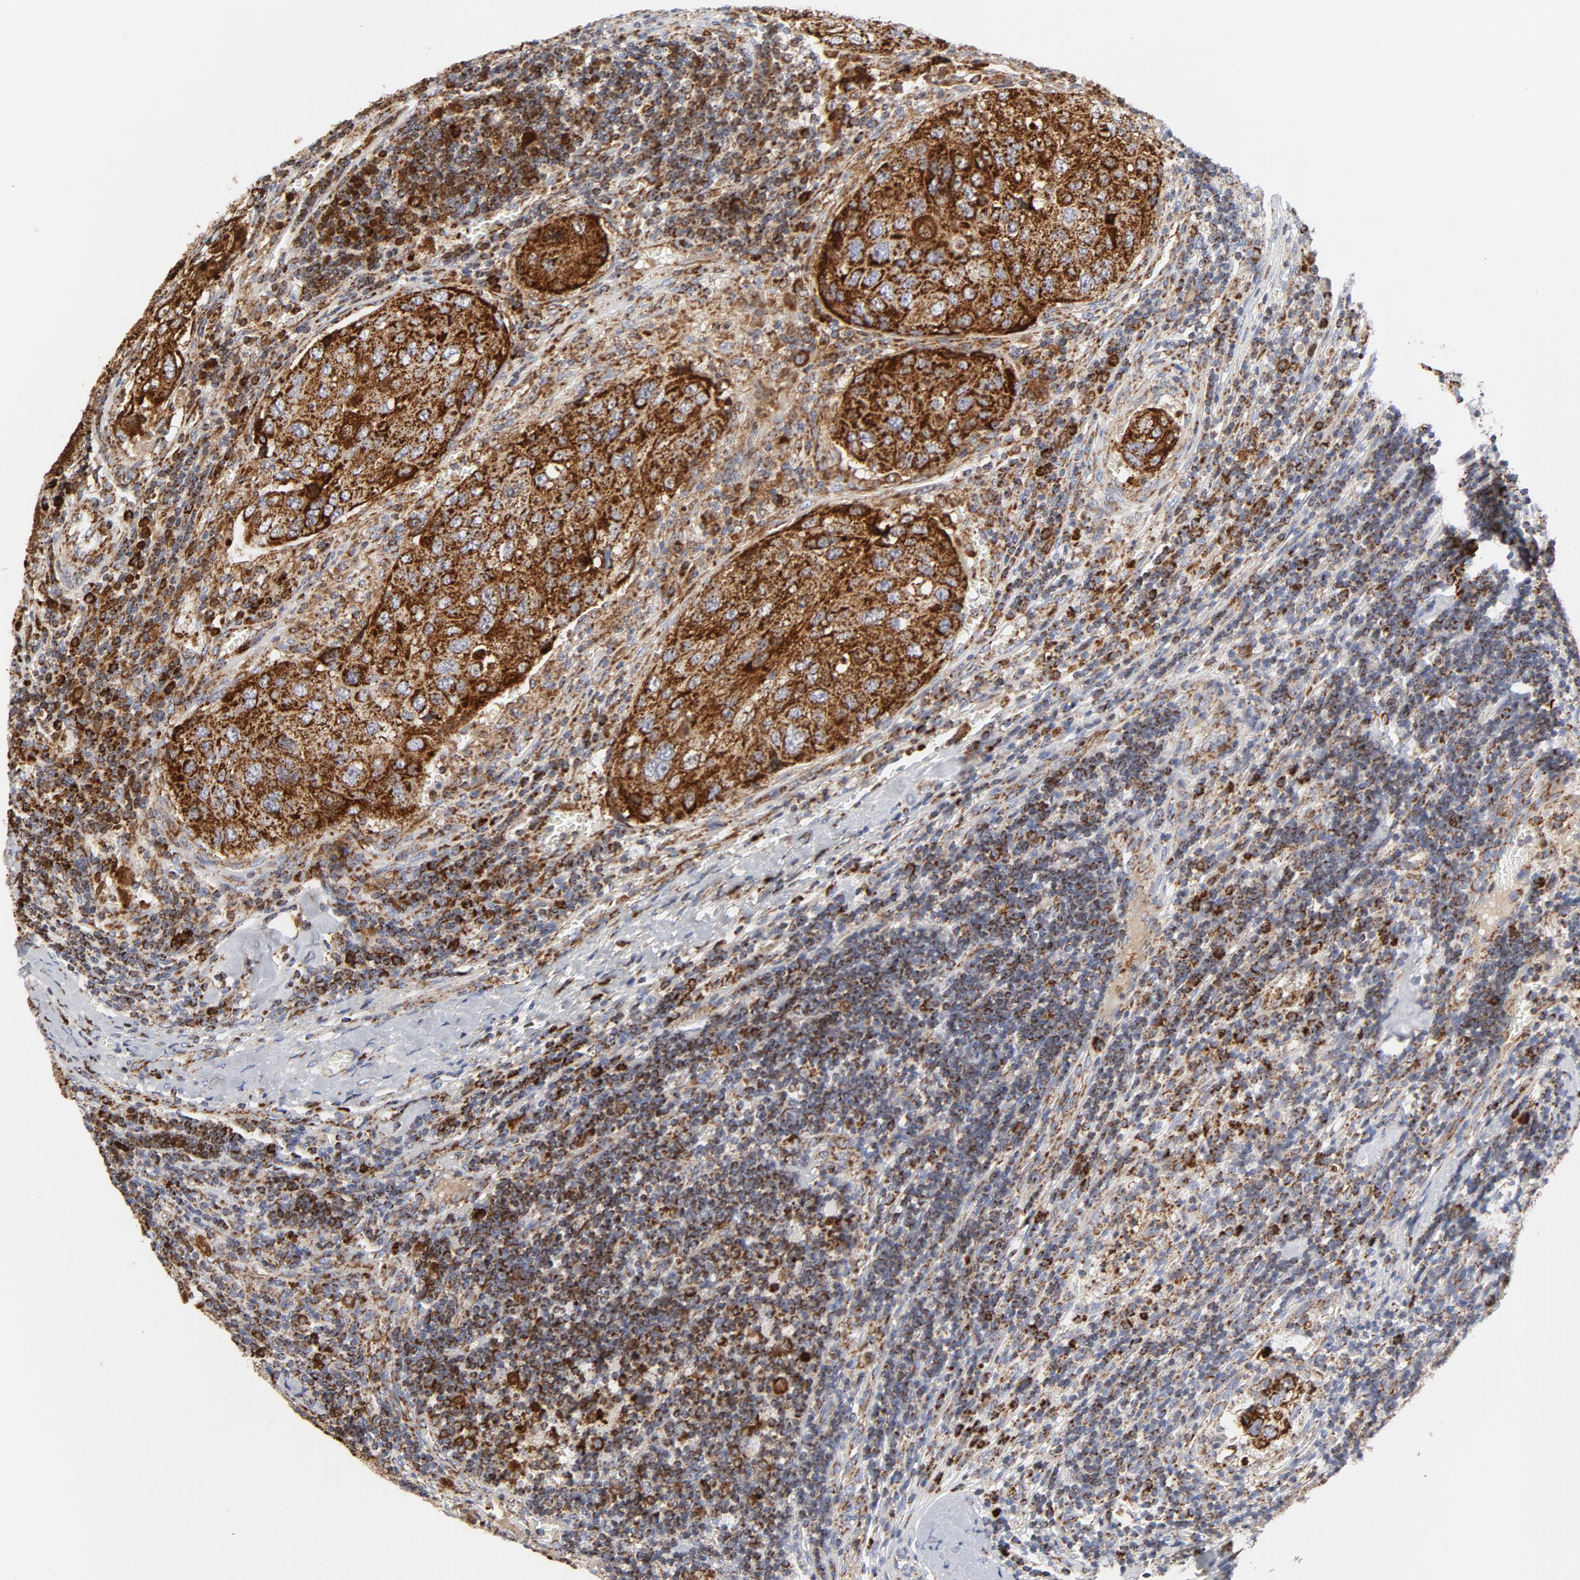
{"staining": {"intensity": "strong", "quantity": ">75%", "location": "cytoplasmic/membranous"}, "tissue": "urothelial cancer", "cell_type": "Tumor cells", "image_type": "cancer", "snomed": [{"axis": "morphology", "description": "Urothelial carcinoma, High grade"}, {"axis": "topography", "description": "Lymph node"}, {"axis": "topography", "description": "Urinary bladder"}], "caption": "A high amount of strong cytoplasmic/membranous staining is seen in approximately >75% of tumor cells in urothelial cancer tissue.", "gene": "CYCS", "patient": {"sex": "male", "age": 51}}